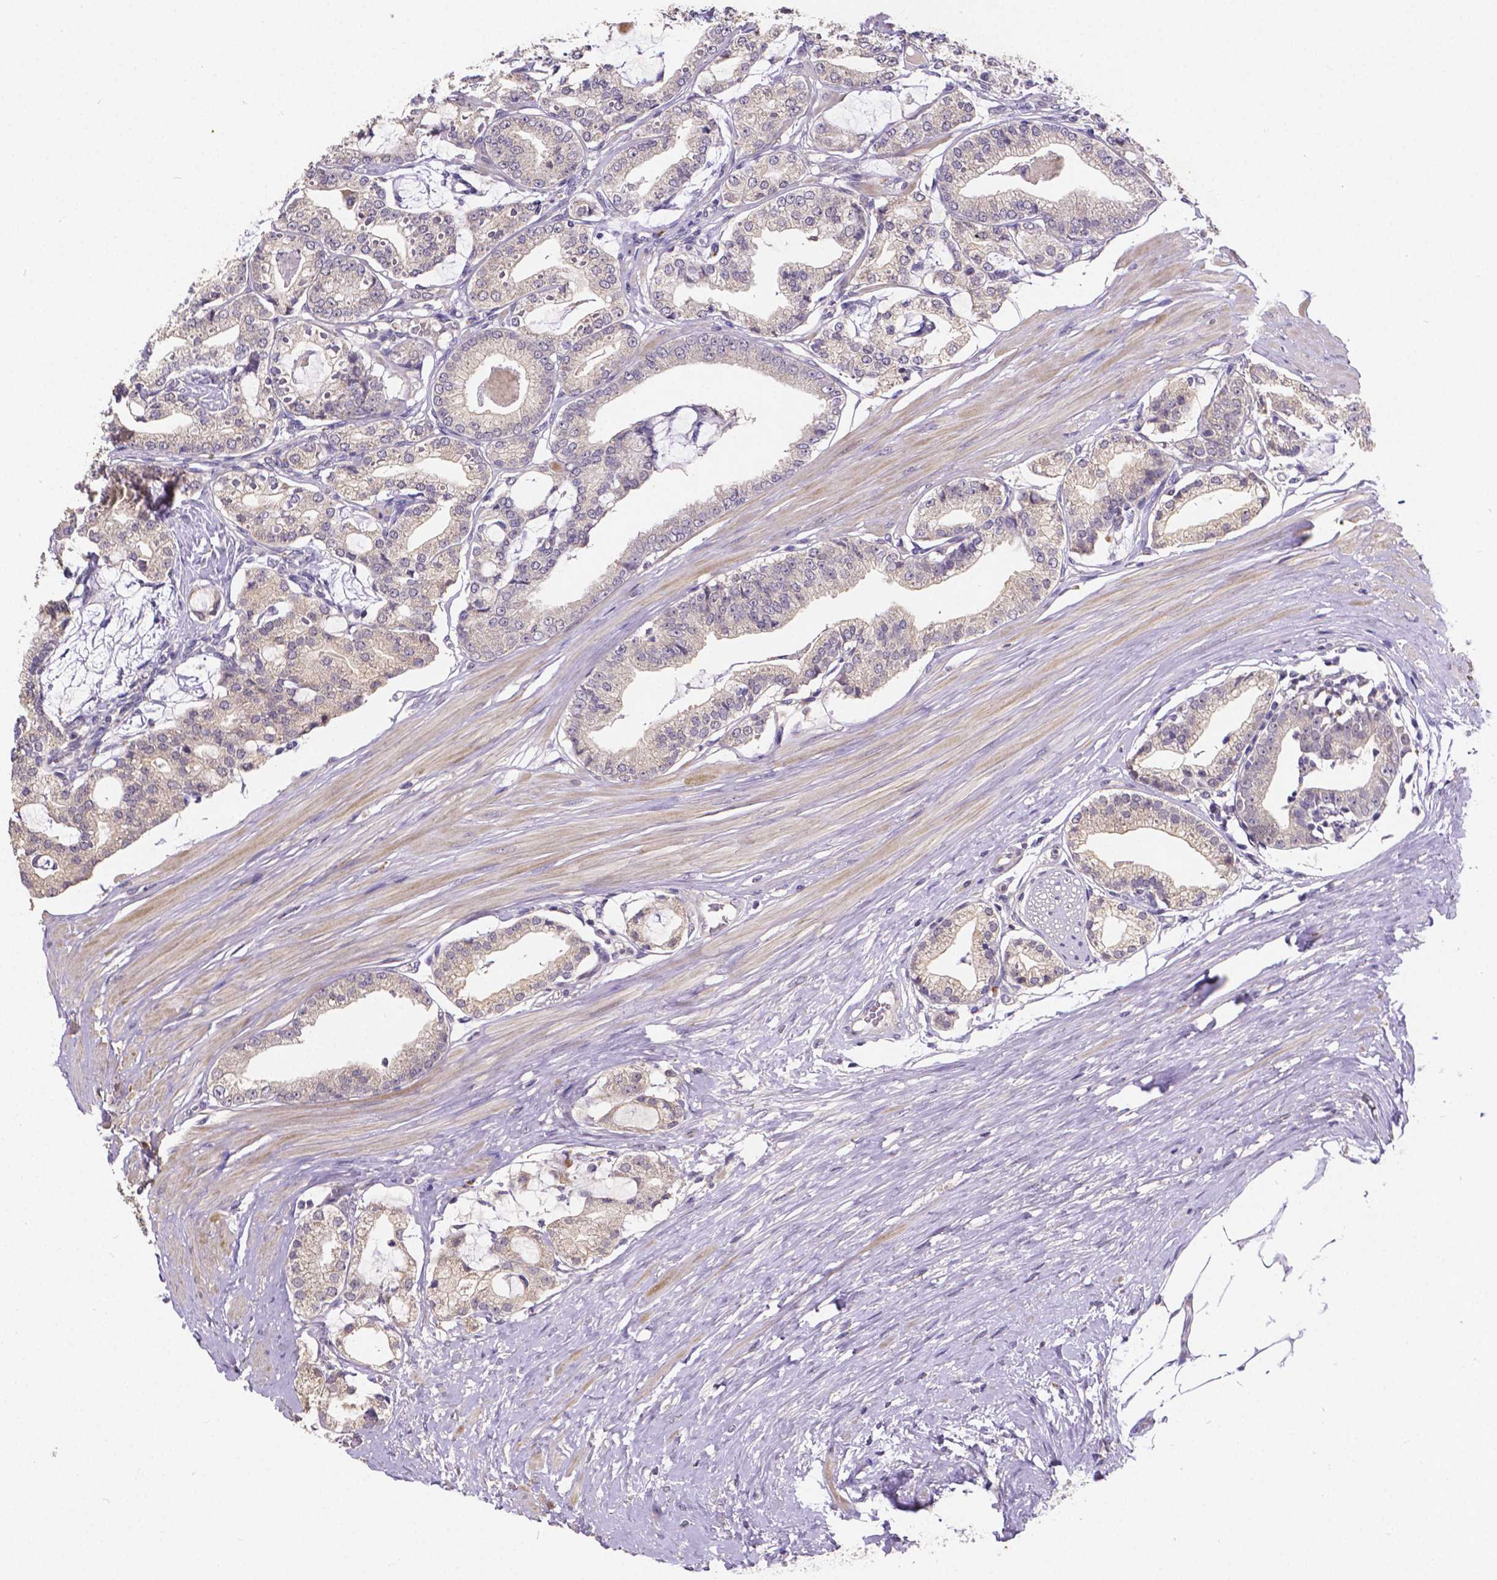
{"staining": {"intensity": "negative", "quantity": "none", "location": "none"}, "tissue": "prostate cancer", "cell_type": "Tumor cells", "image_type": "cancer", "snomed": [{"axis": "morphology", "description": "Adenocarcinoma, High grade"}, {"axis": "topography", "description": "Prostate"}], "caption": "Protein analysis of prostate adenocarcinoma (high-grade) demonstrates no significant staining in tumor cells.", "gene": "CTNNA2", "patient": {"sex": "male", "age": 71}}